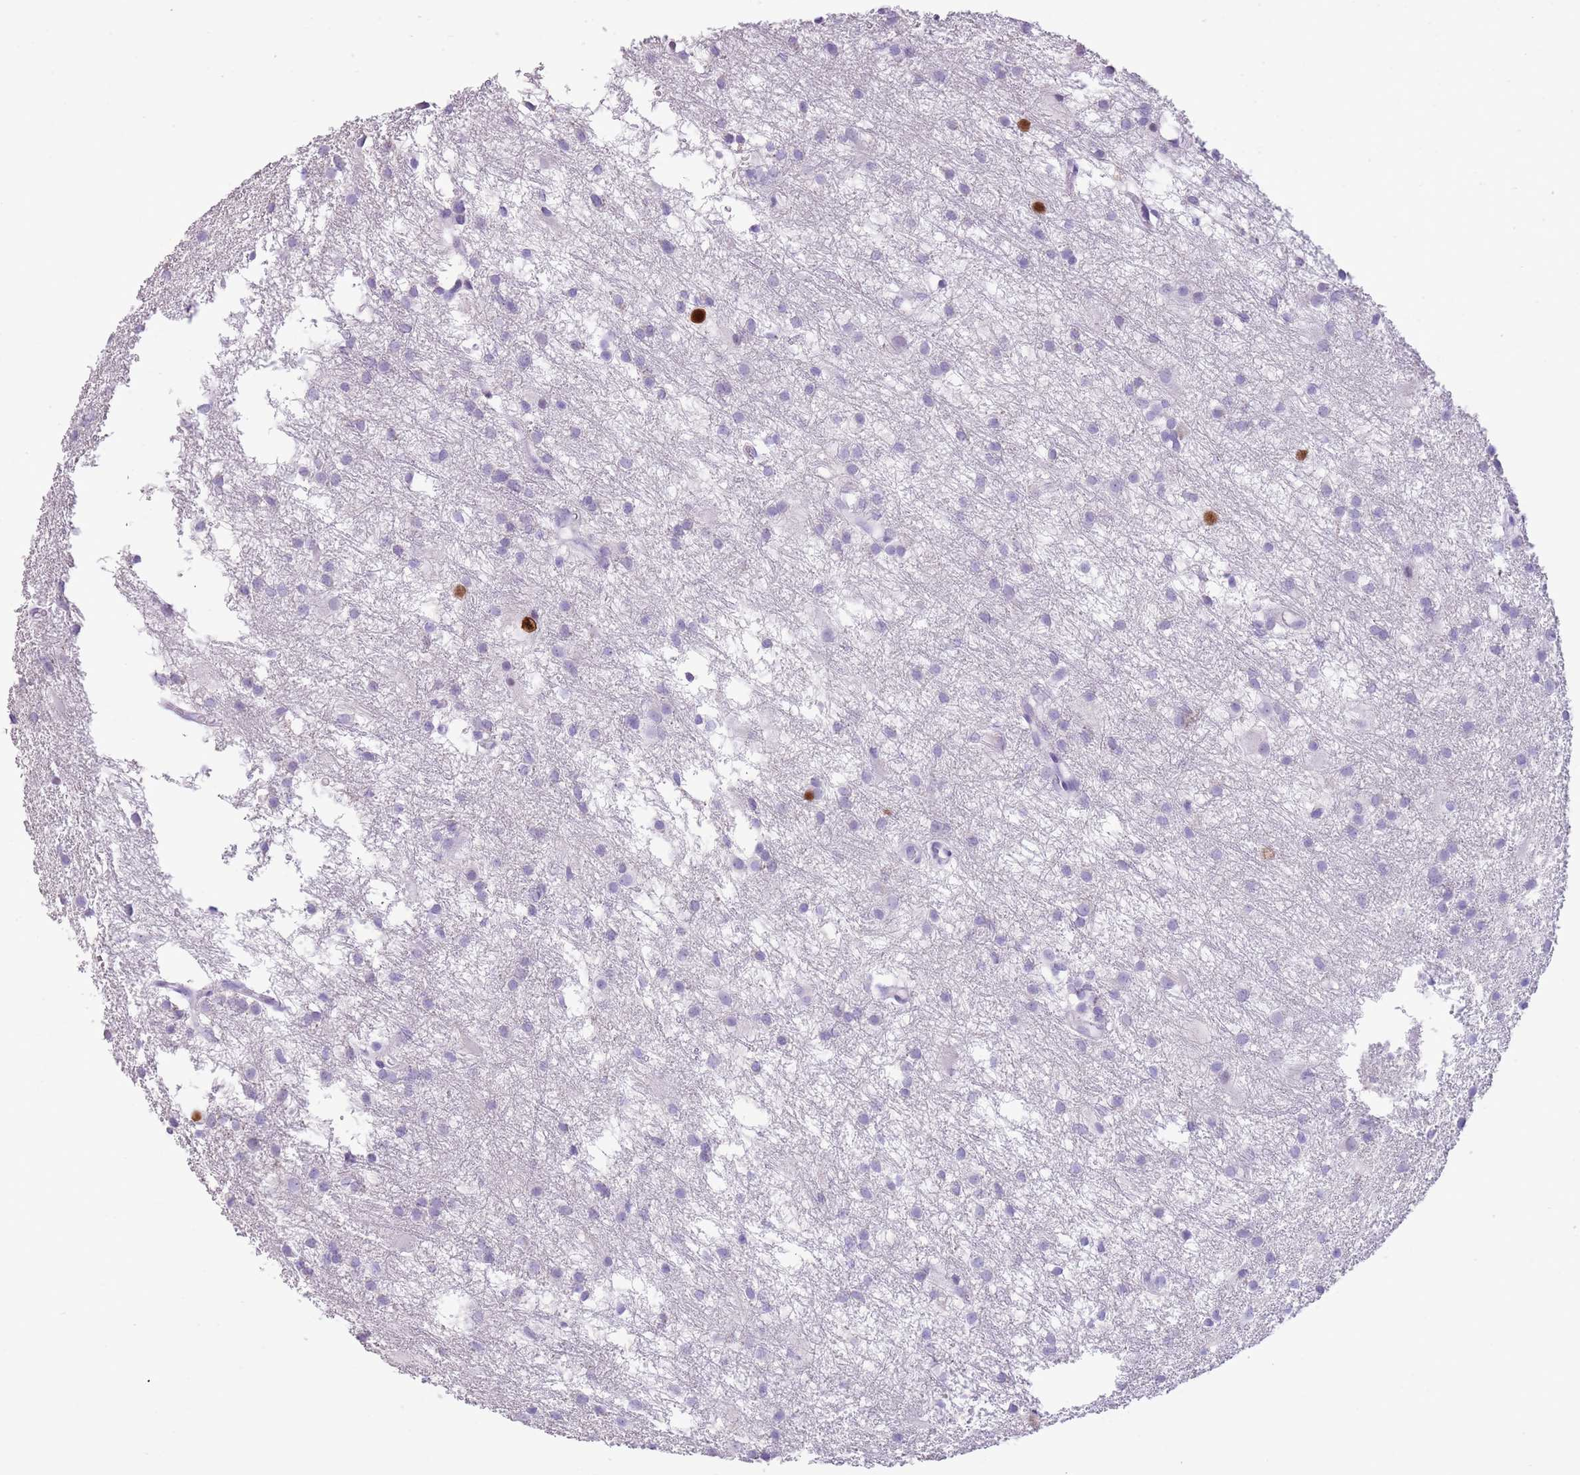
{"staining": {"intensity": "negative", "quantity": "none", "location": "none"}, "tissue": "glioma", "cell_type": "Tumor cells", "image_type": "cancer", "snomed": [{"axis": "morphology", "description": "Glioma, malignant, High grade"}, {"axis": "topography", "description": "Brain"}], "caption": "A high-resolution image shows immunohistochemistry staining of malignant high-grade glioma, which demonstrates no significant positivity in tumor cells.", "gene": "BCL11B", "patient": {"sex": "male", "age": 77}}